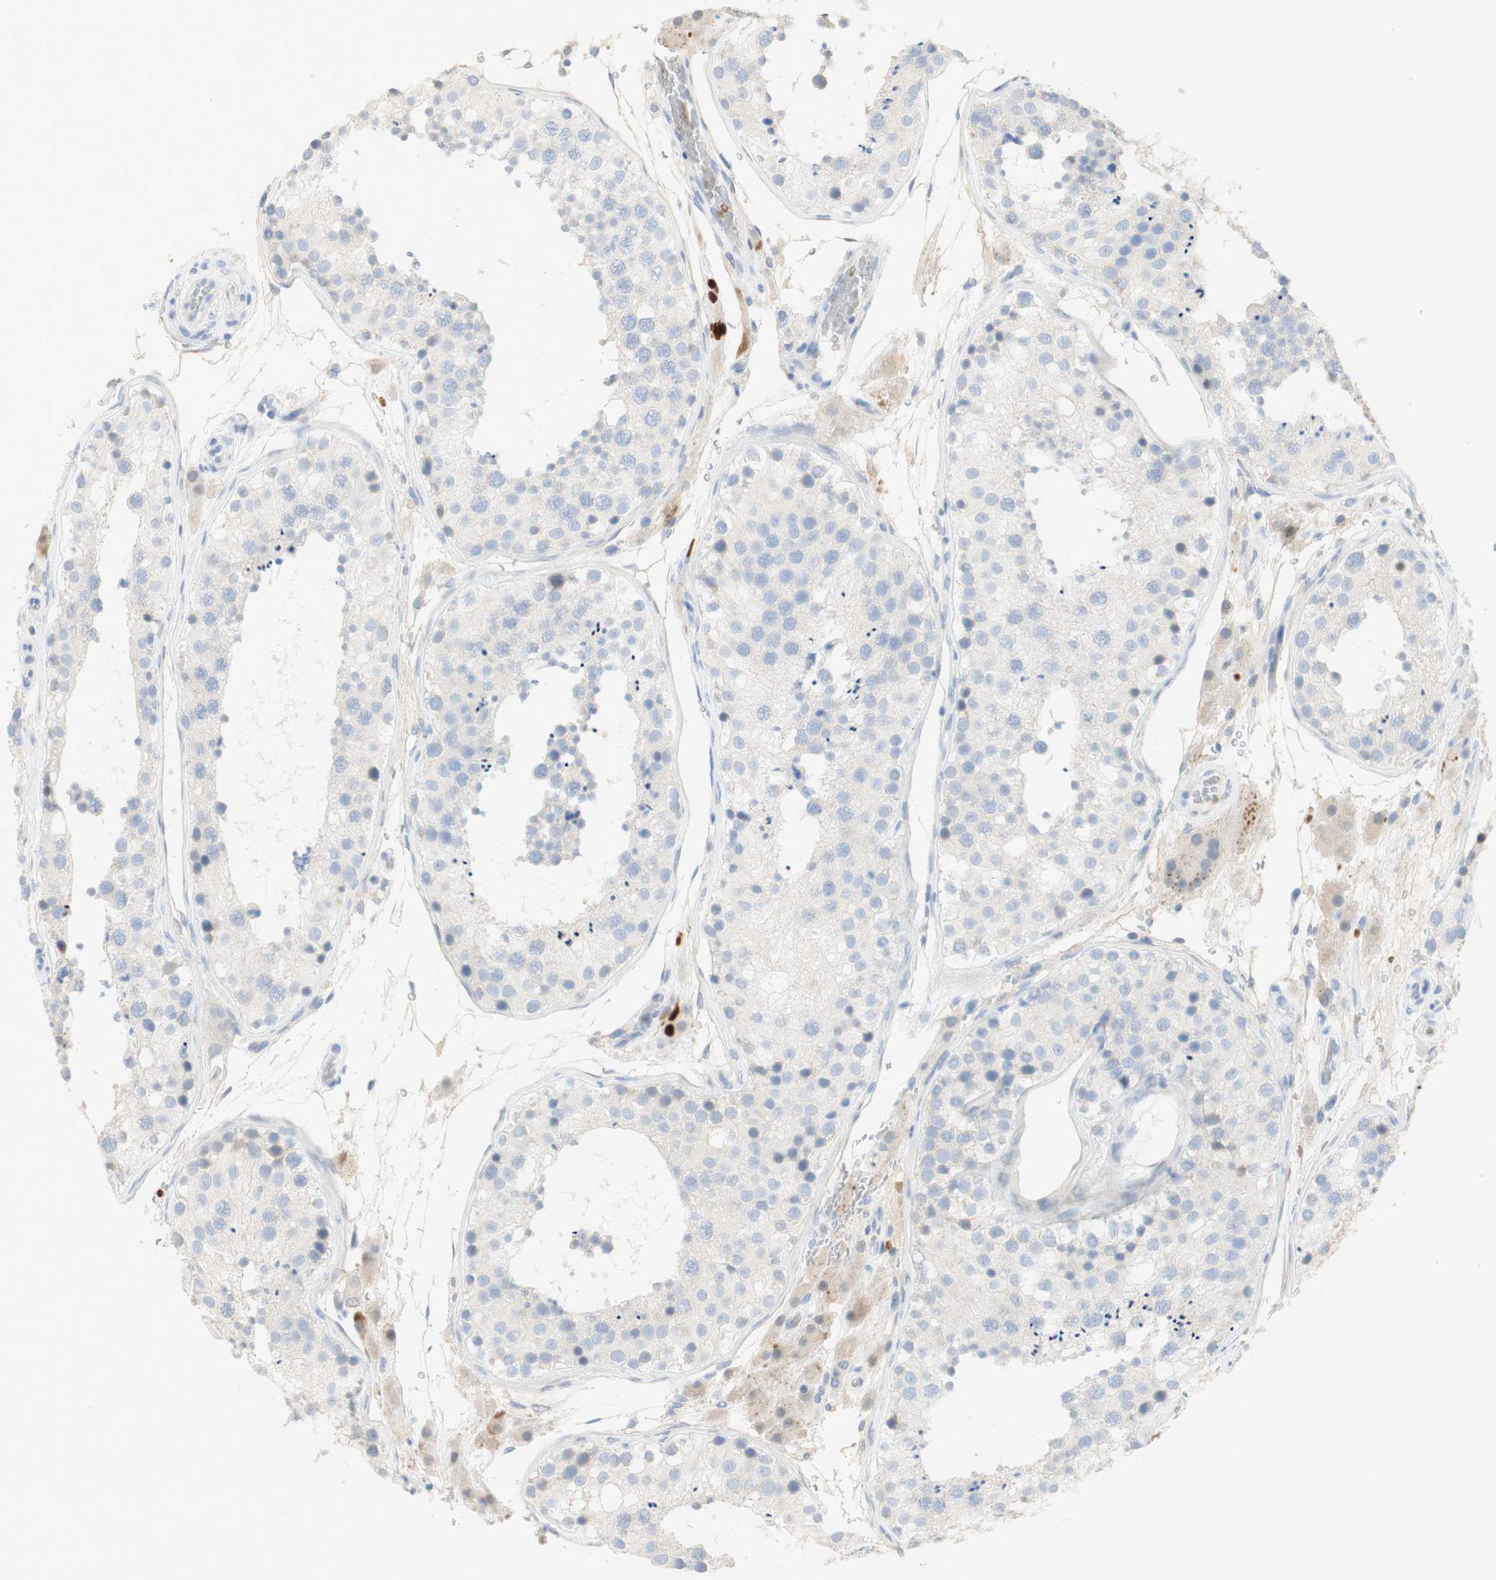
{"staining": {"intensity": "negative", "quantity": "none", "location": "none"}, "tissue": "testis", "cell_type": "Cells in seminiferous ducts", "image_type": "normal", "snomed": [{"axis": "morphology", "description": "Normal tissue, NOS"}, {"axis": "topography", "description": "Testis"}], "caption": "Photomicrograph shows no protein staining in cells in seminiferous ducts of unremarkable testis.", "gene": "EPO", "patient": {"sex": "male", "age": 26}}